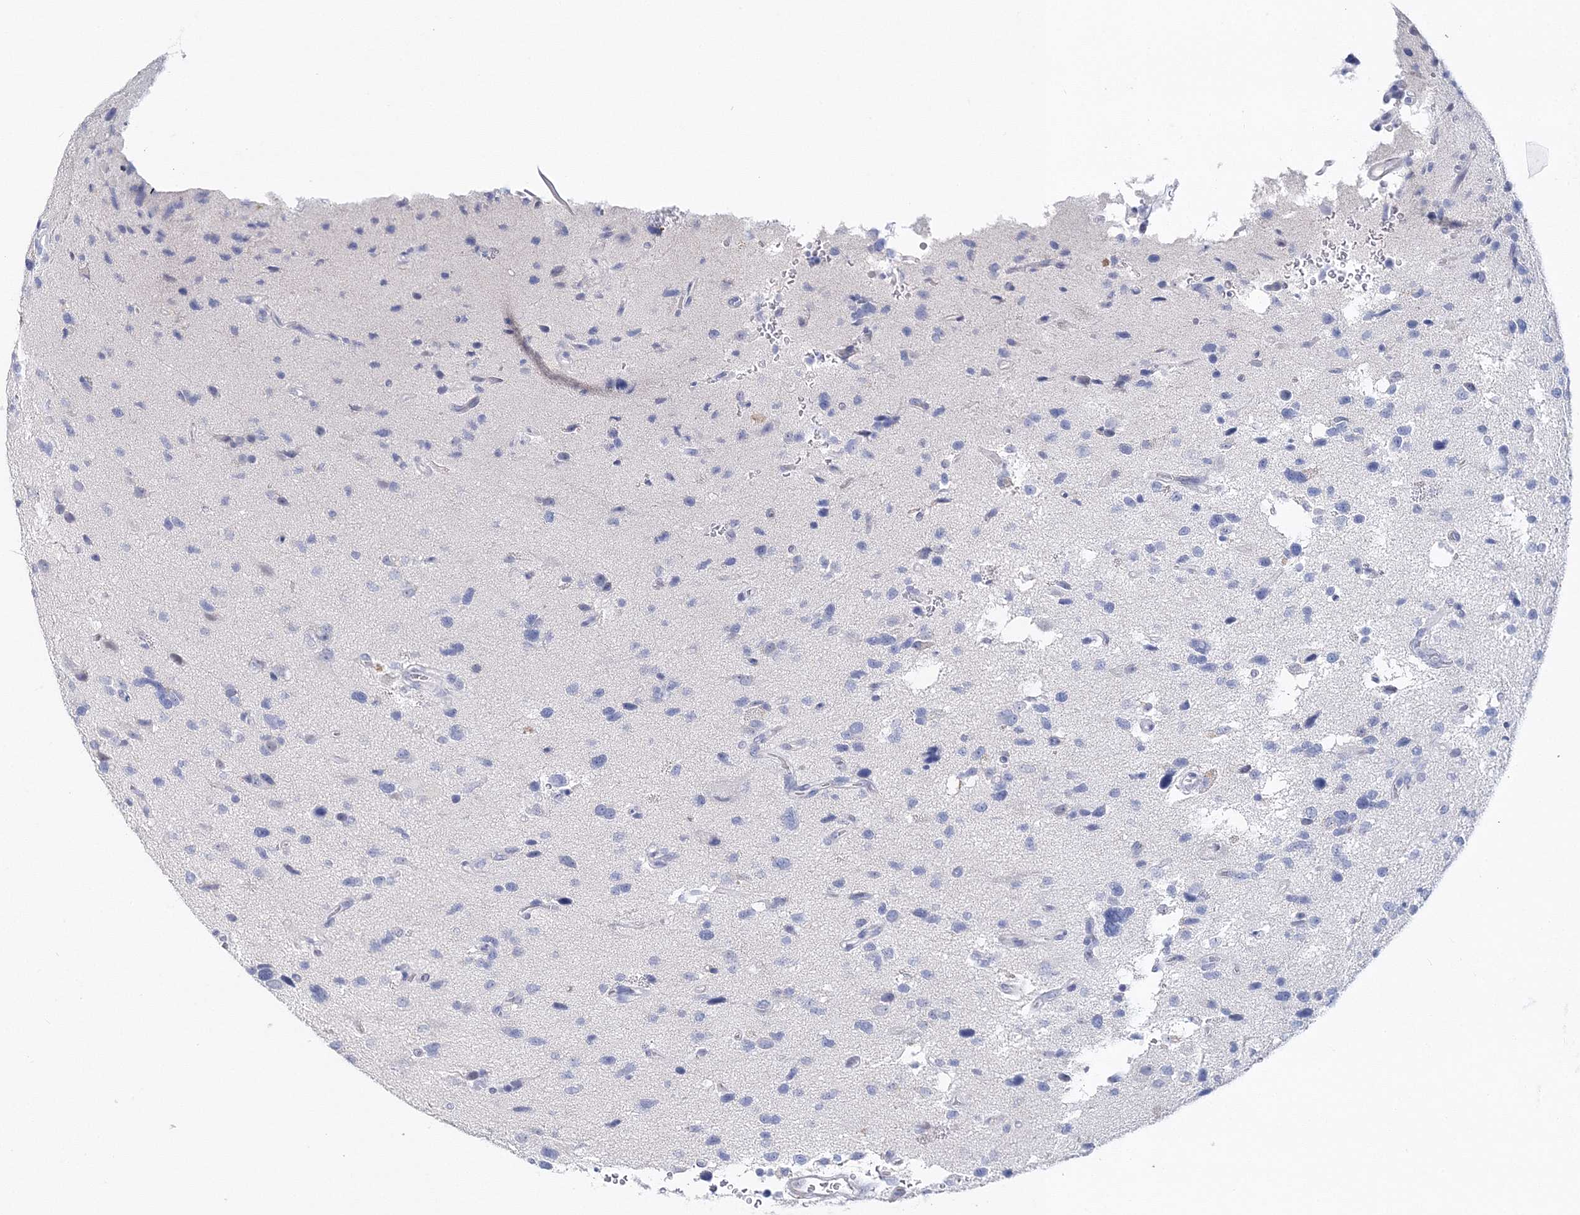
{"staining": {"intensity": "negative", "quantity": "none", "location": "none"}, "tissue": "glioma", "cell_type": "Tumor cells", "image_type": "cancer", "snomed": [{"axis": "morphology", "description": "Glioma, malignant, High grade"}, {"axis": "topography", "description": "Brain"}], "caption": "DAB (3,3'-diaminobenzidine) immunohistochemical staining of malignant high-grade glioma exhibits no significant expression in tumor cells.", "gene": "MYOZ2", "patient": {"sex": "male", "age": 33}}